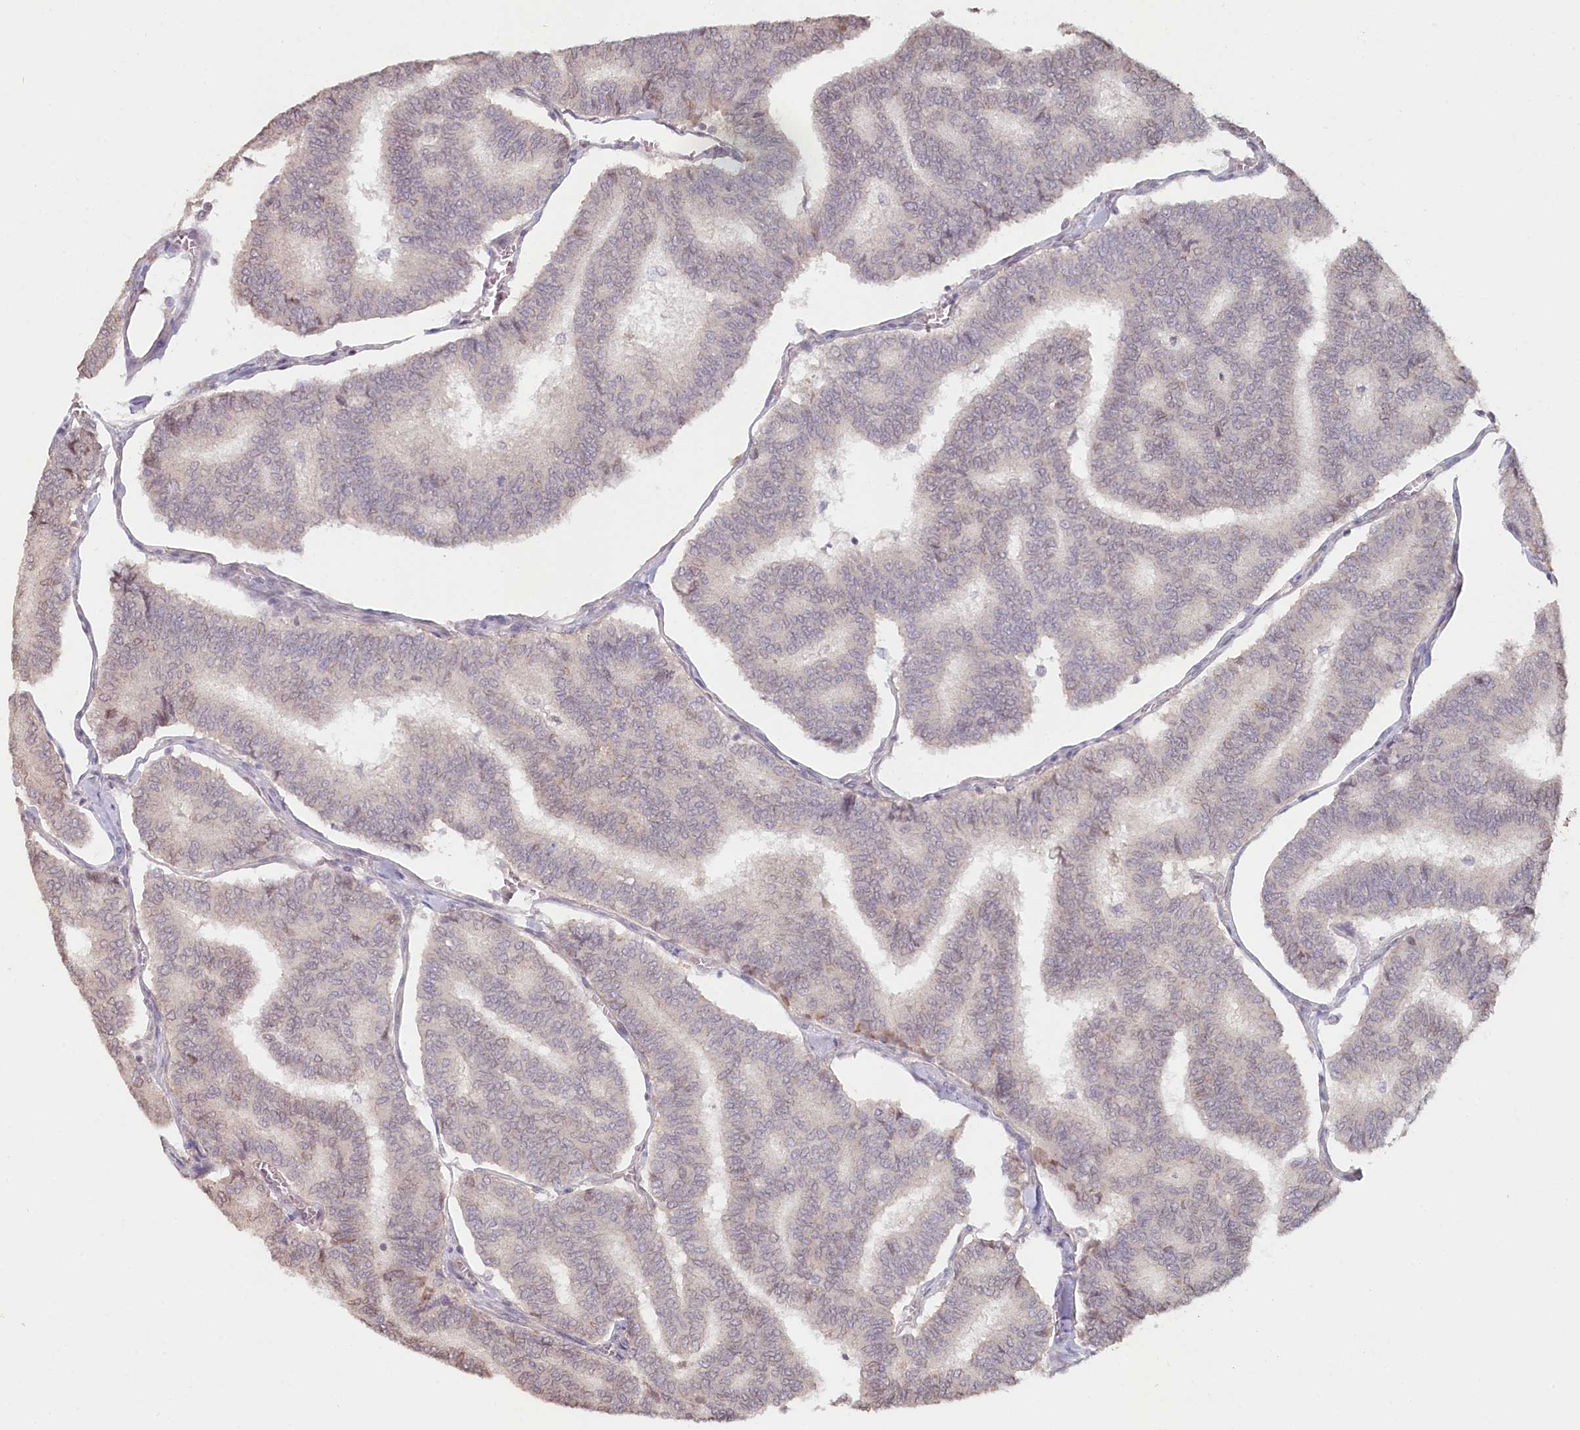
{"staining": {"intensity": "negative", "quantity": "none", "location": "none"}, "tissue": "thyroid cancer", "cell_type": "Tumor cells", "image_type": "cancer", "snomed": [{"axis": "morphology", "description": "Papillary adenocarcinoma, NOS"}, {"axis": "topography", "description": "Thyroid gland"}], "caption": "DAB immunohistochemical staining of human thyroid papillary adenocarcinoma exhibits no significant positivity in tumor cells.", "gene": "TCHP", "patient": {"sex": "female", "age": 35}}